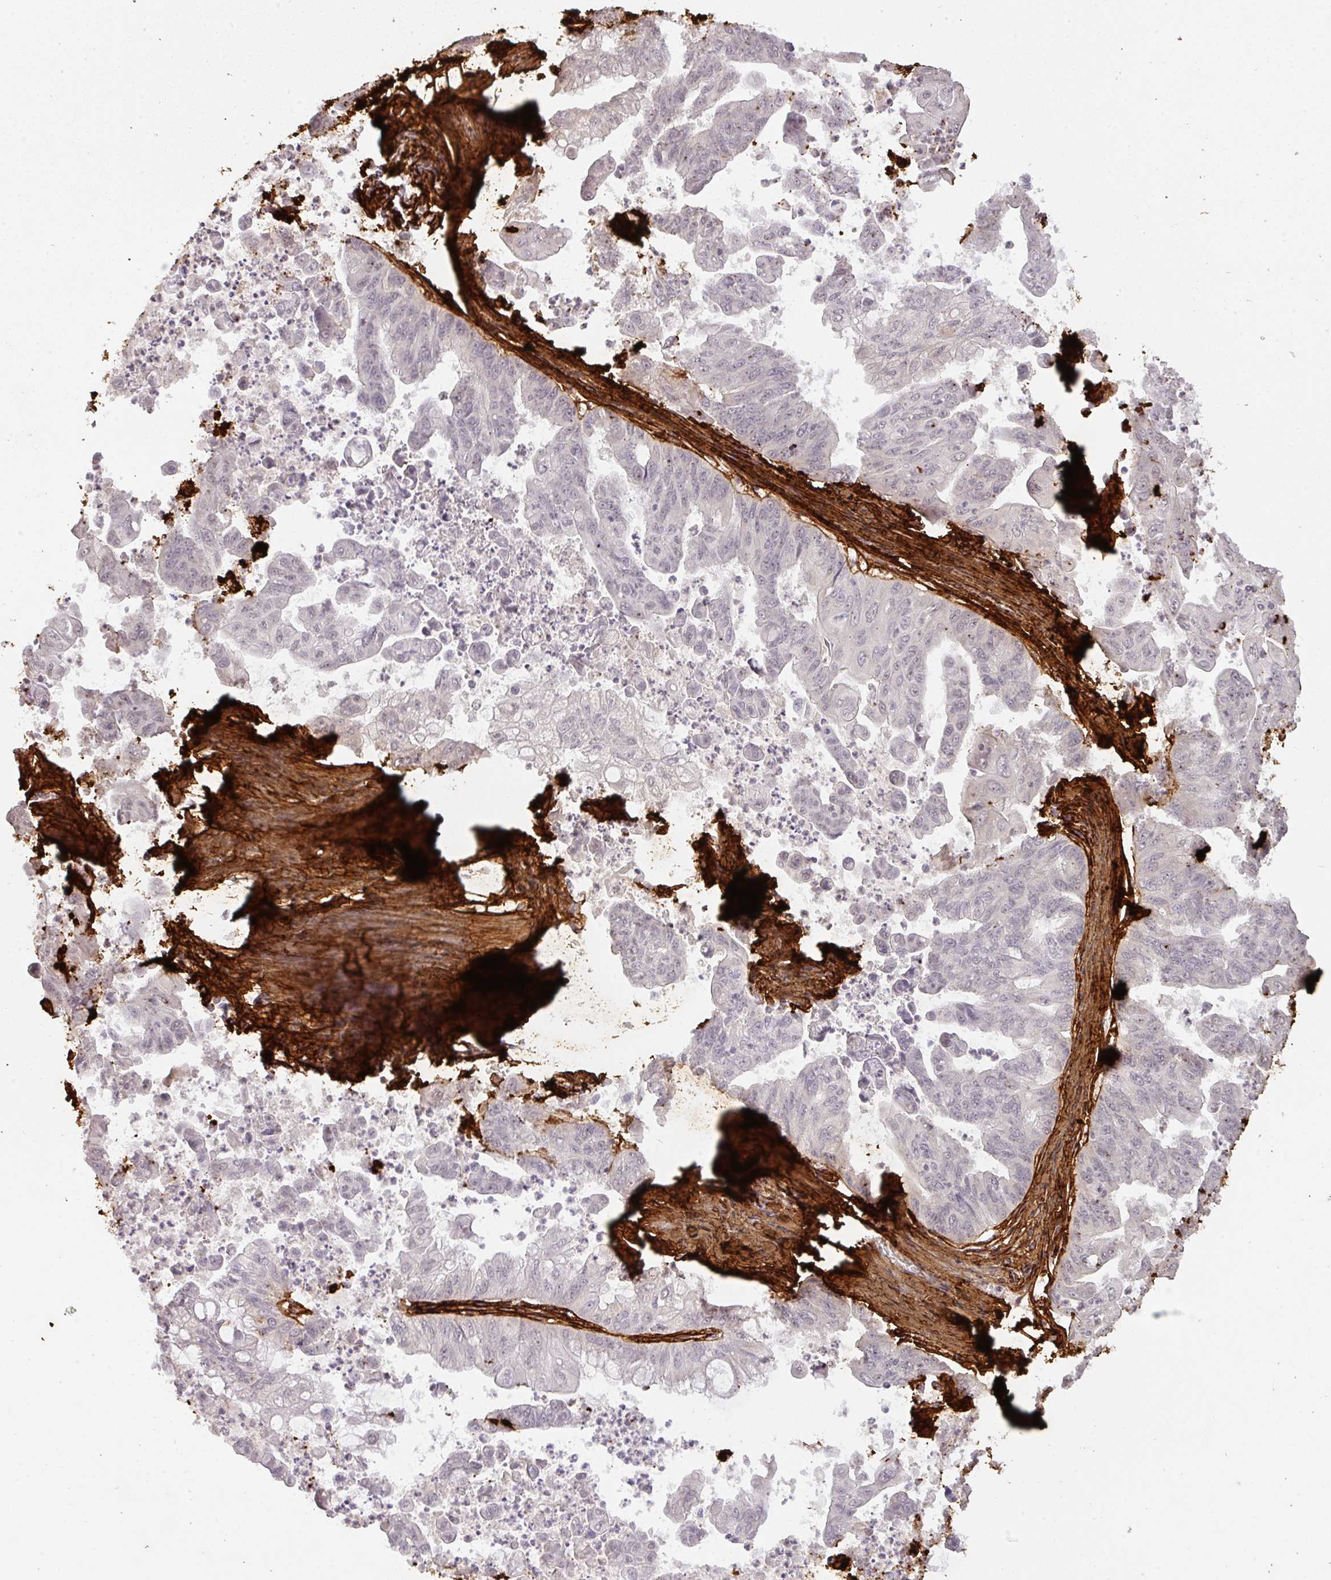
{"staining": {"intensity": "negative", "quantity": "none", "location": "none"}, "tissue": "stomach cancer", "cell_type": "Tumor cells", "image_type": "cancer", "snomed": [{"axis": "morphology", "description": "Adenocarcinoma, NOS"}, {"axis": "topography", "description": "Stomach, upper"}], "caption": "Immunohistochemical staining of stomach adenocarcinoma shows no significant expression in tumor cells.", "gene": "COL3A1", "patient": {"sex": "male", "age": 80}}